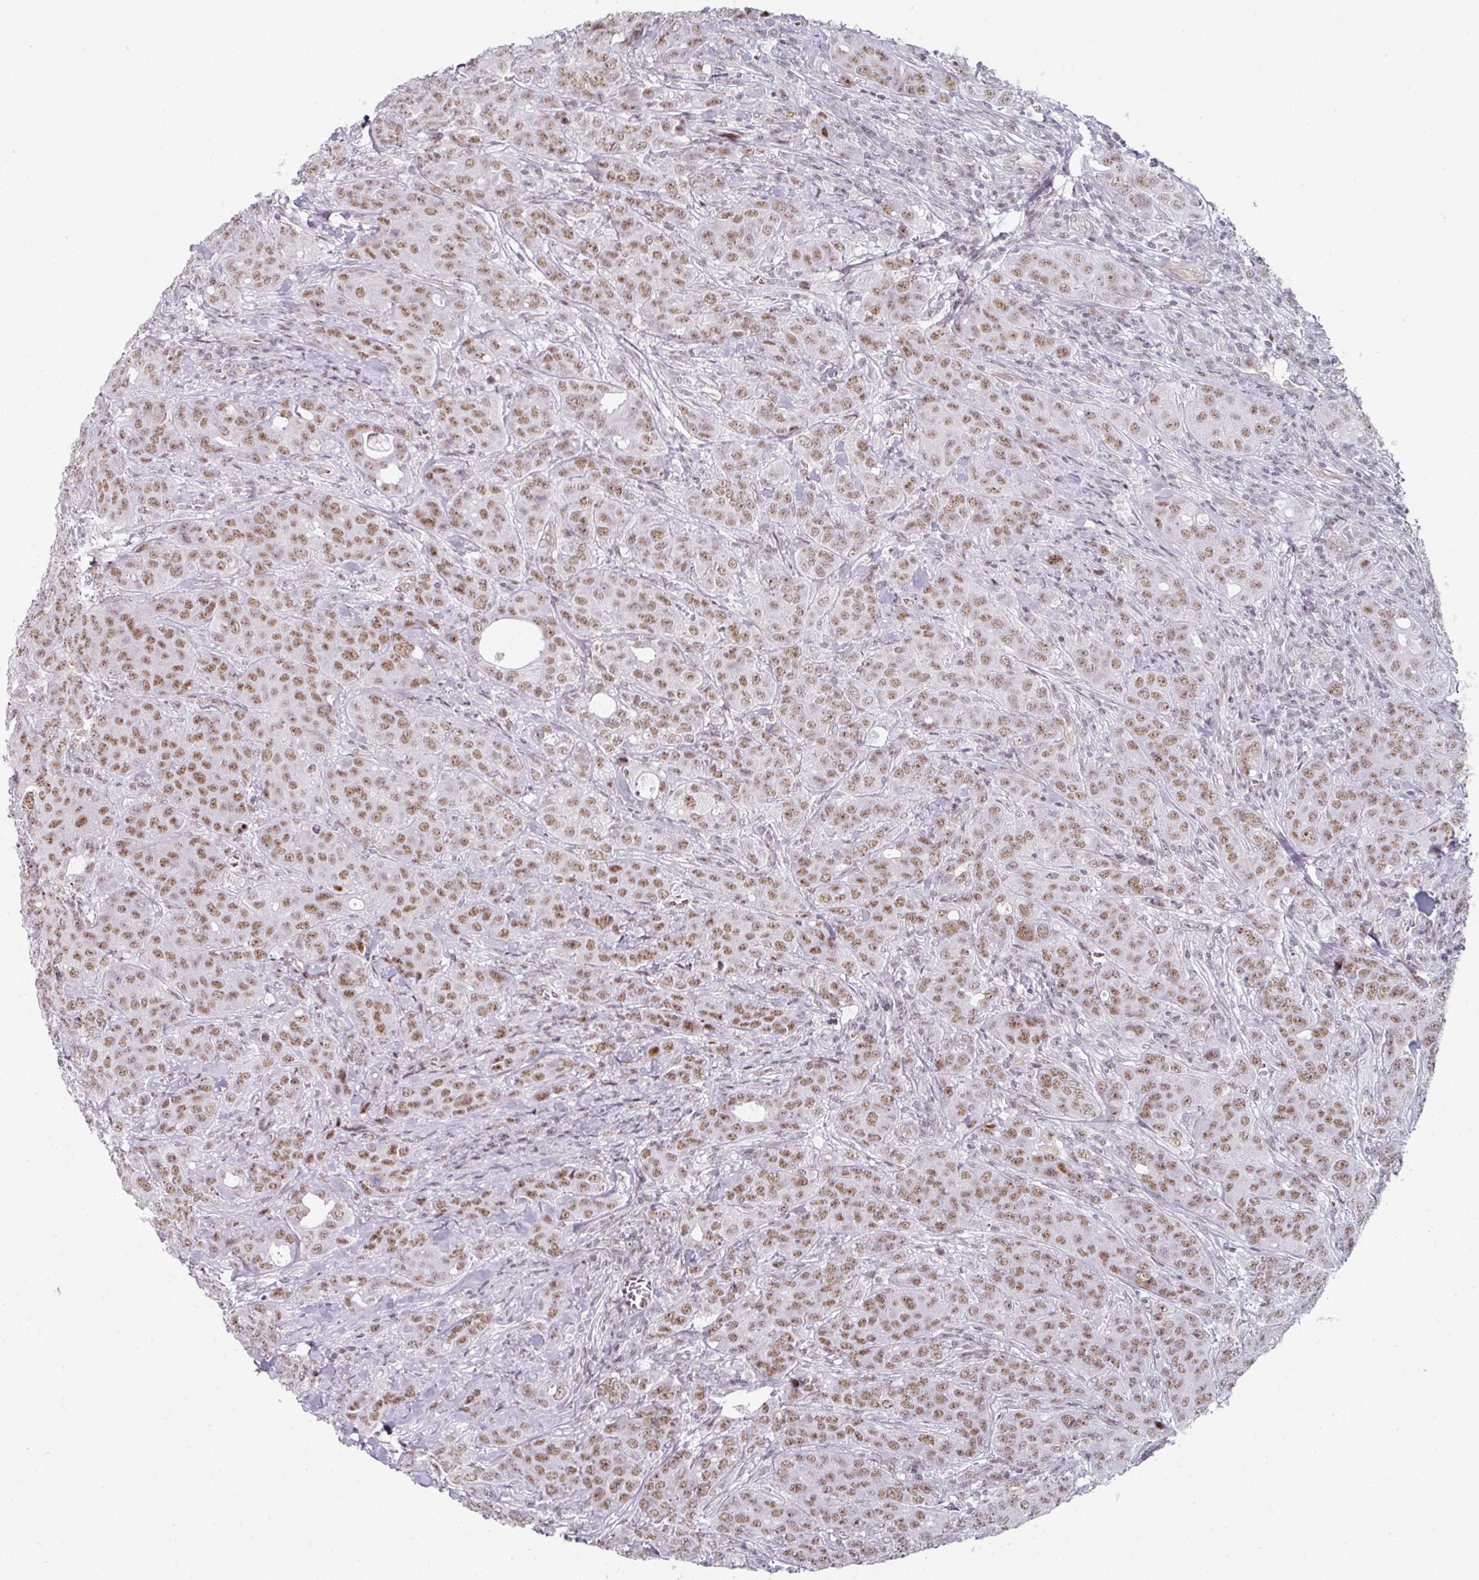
{"staining": {"intensity": "moderate", "quantity": ">75%", "location": "nuclear"}, "tissue": "breast cancer", "cell_type": "Tumor cells", "image_type": "cancer", "snomed": [{"axis": "morphology", "description": "Duct carcinoma"}, {"axis": "topography", "description": "Breast"}], "caption": "Breast cancer stained for a protein (brown) shows moderate nuclear positive expression in about >75% of tumor cells.", "gene": "SF3B5", "patient": {"sex": "female", "age": 43}}